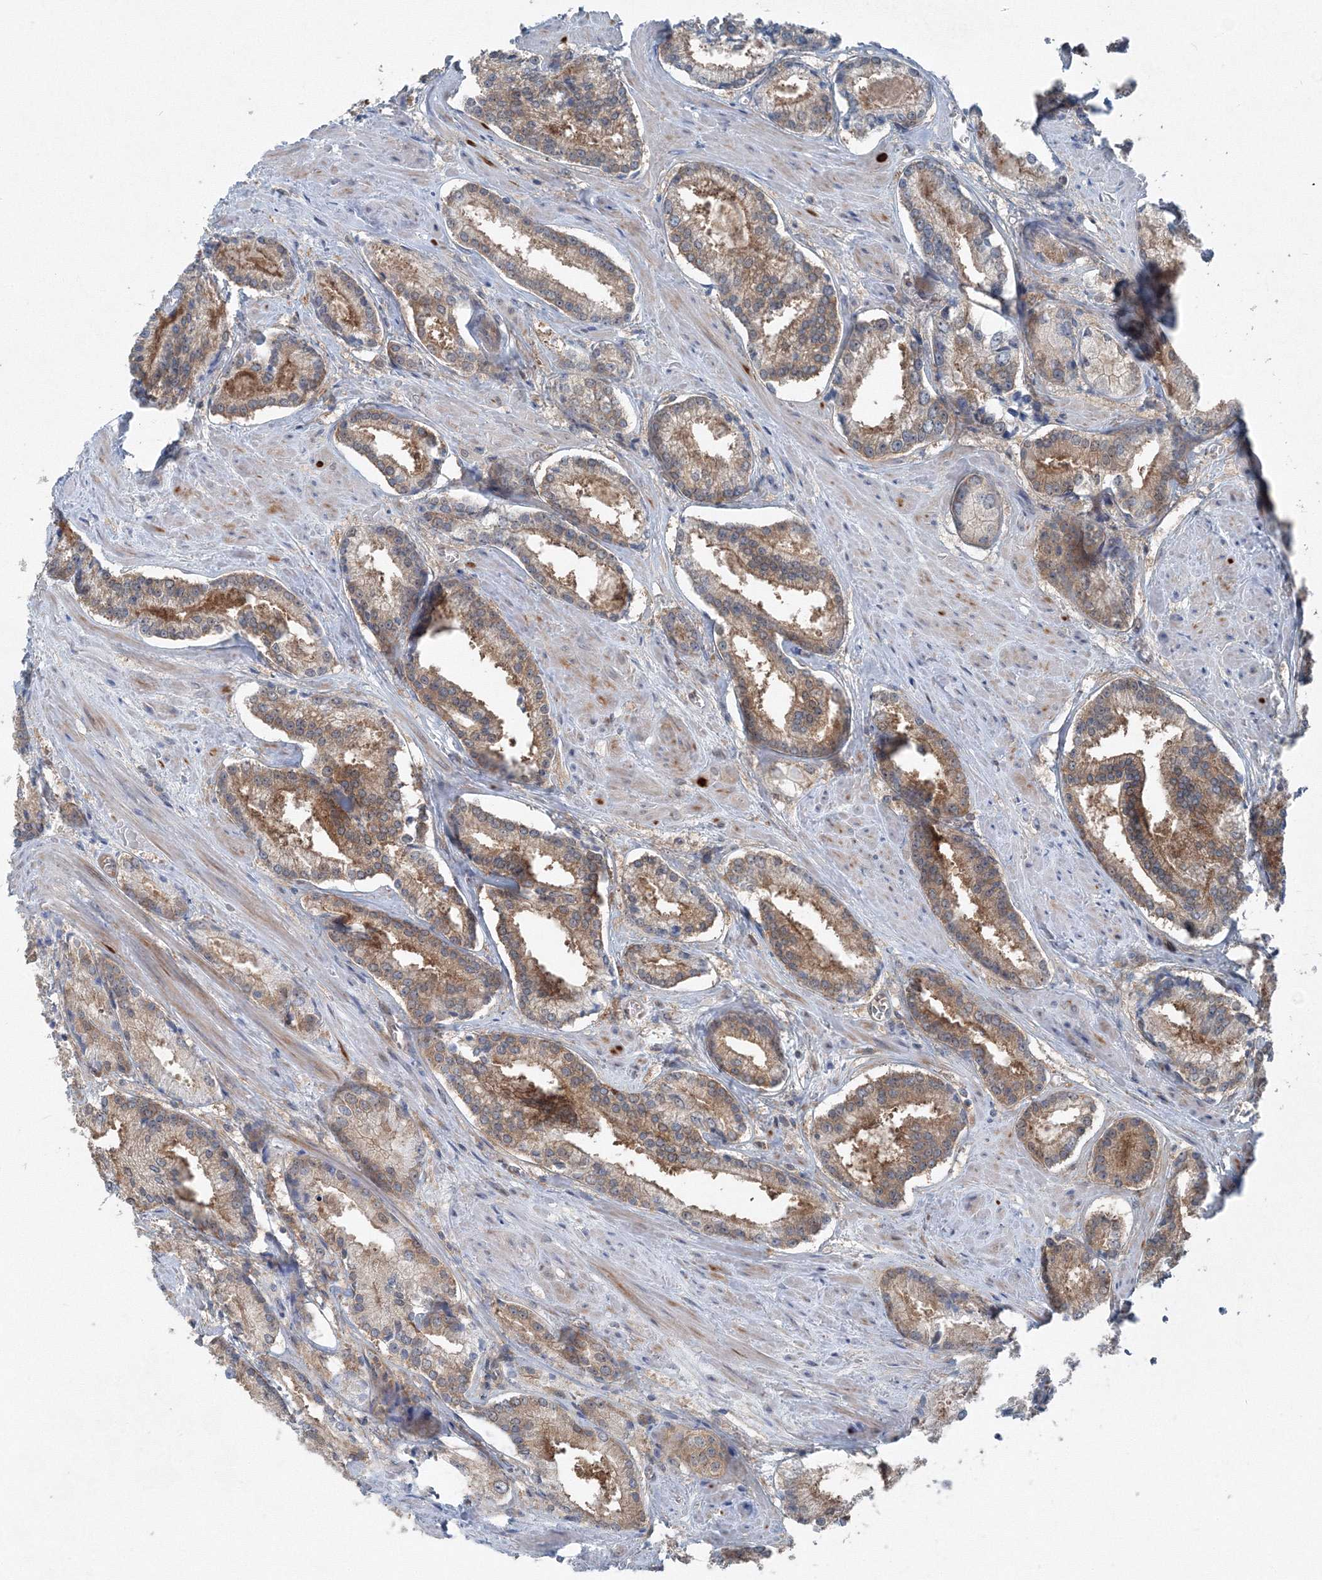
{"staining": {"intensity": "moderate", "quantity": ">75%", "location": "cytoplasmic/membranous"}, "tissue": "prostate cancer", "cell_type": "Tumor cells", "image_type": "cancer", "snomed": [{"axis": "morphology", "description": "Adenocarcinoma, Low grade"}, {"axis": "topography", "description": "Prostate"}], "caption": "The immunohistochemical stain shows moderate cytoplasmic/membranous expression in tumor cells of prostate cancer (low-grade adenocarcinoma) tissue.", "gene": "TPRKB", "patient": {"sex": "male", "age": 54}}